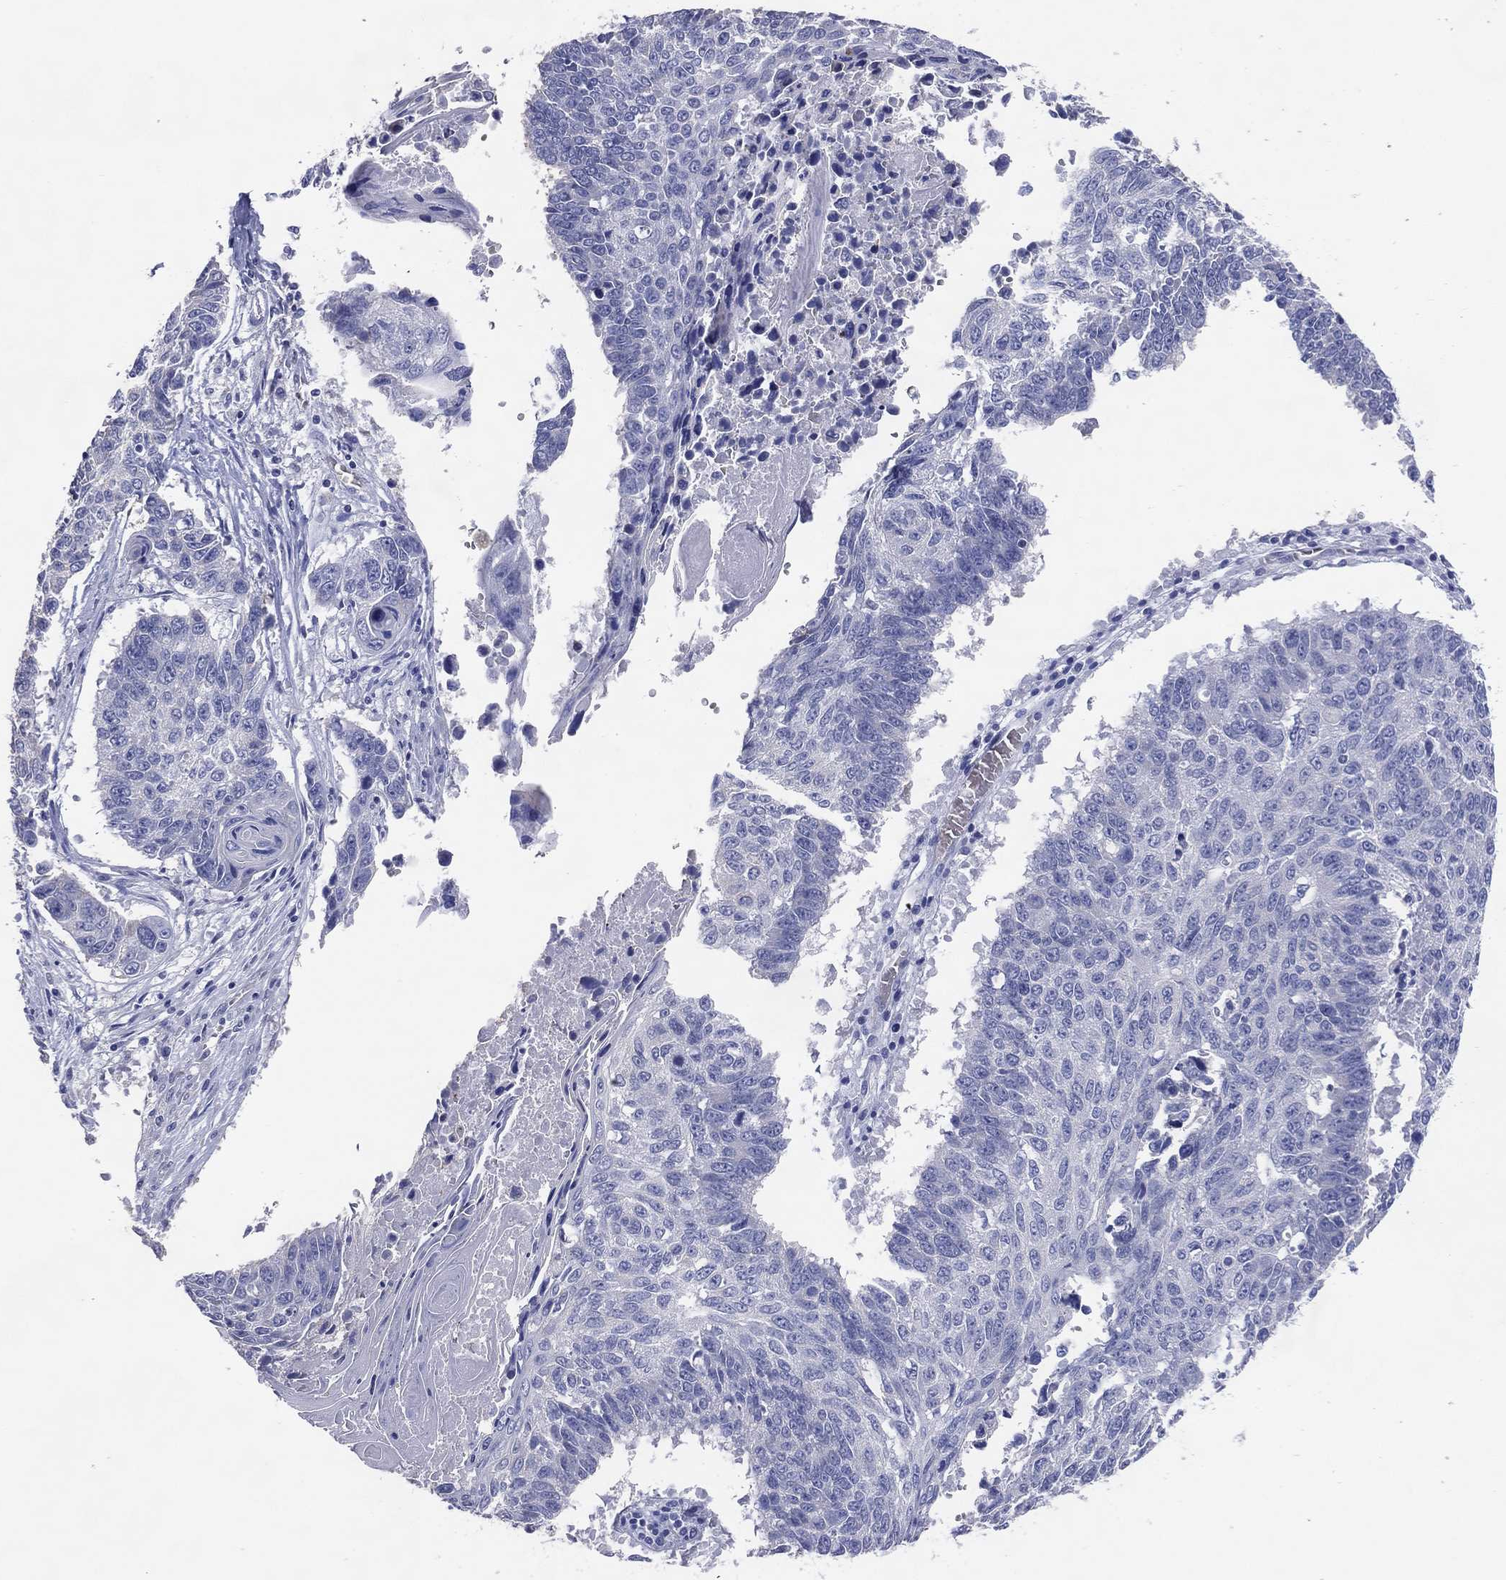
{"staining": {"intensity": "negative", "quantity": "none", "location": "none"}, "tissue": "lung cancer", "cell_type": "Tumor cells", "image_type": "cancer", "snomed": [{"axis": "morphology", "description": "Squamous cell carcinoma, NOS"}, {"axis": "topography", "description": "Lung"}], "caption": "IHC histopathology image of human lung squamous cell carcinoma stained for a protein (brown), which reveals no positivity in tumor cells. (DAB (3,3'-diaminobenzidine) IHC with hematoxylin counter stain).", "gene": "DNAH6", "patient": {"sex": "male", "age": 73}}